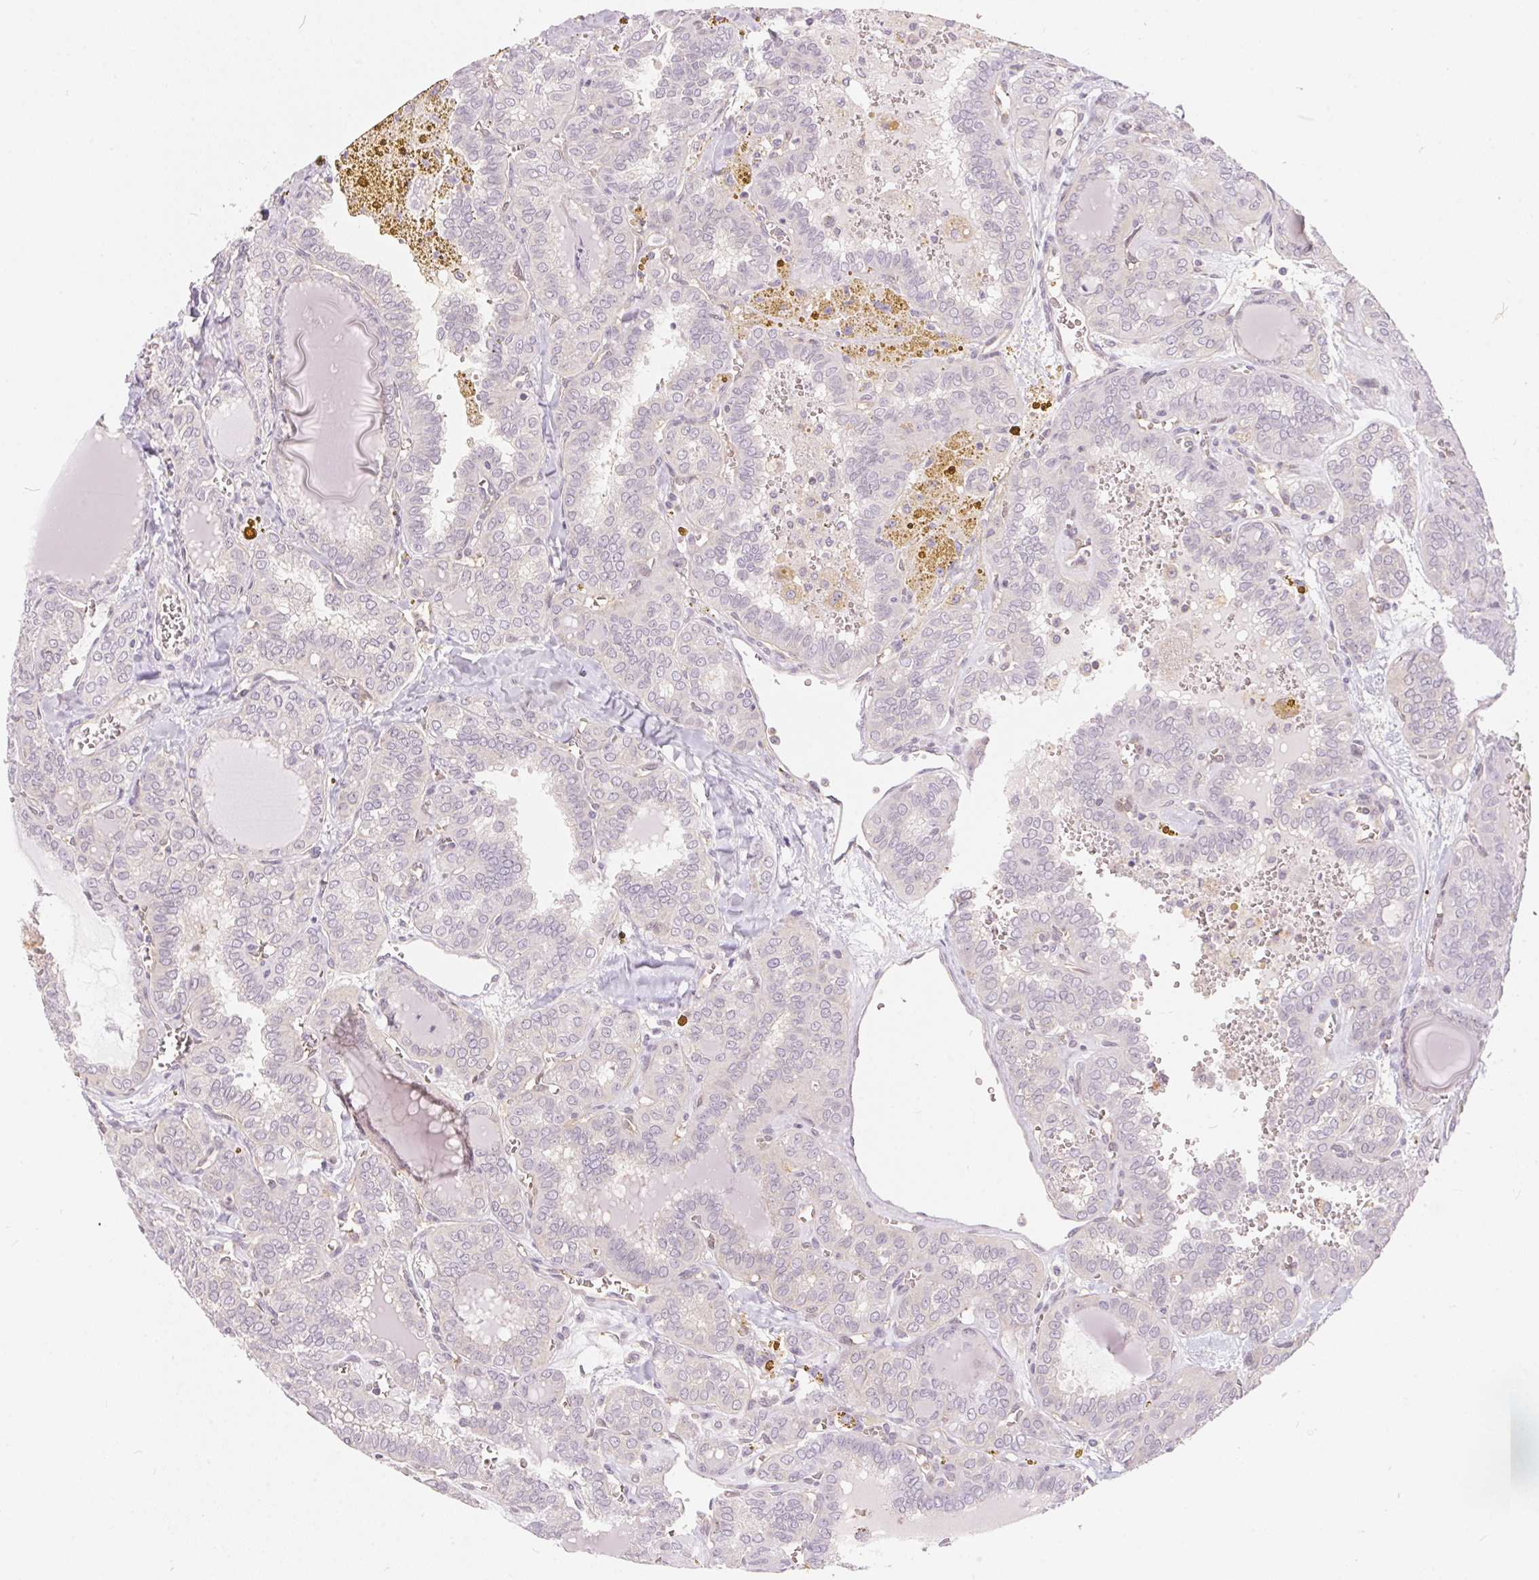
{"staining": {"intensity": "negative", "quantity": "none", "location": "none"}, "tissue": "thyroid cancer", "cell_type": "Tumor cells", "image_type": "cancer", "snomed": [{"axis": "morphology", "description": "Papillary adenocarcinoma, NOS"}, {"axis": "topography", "description": "Thyroid gland"}], "caption": "The photomicrograph exhibits no staining of tumor cells in thyroid papillary adenocarcinoma. (DAB IHC, high magnification).", "gene": "BLMH", "patient": {"sex": "female", "age": 41}}